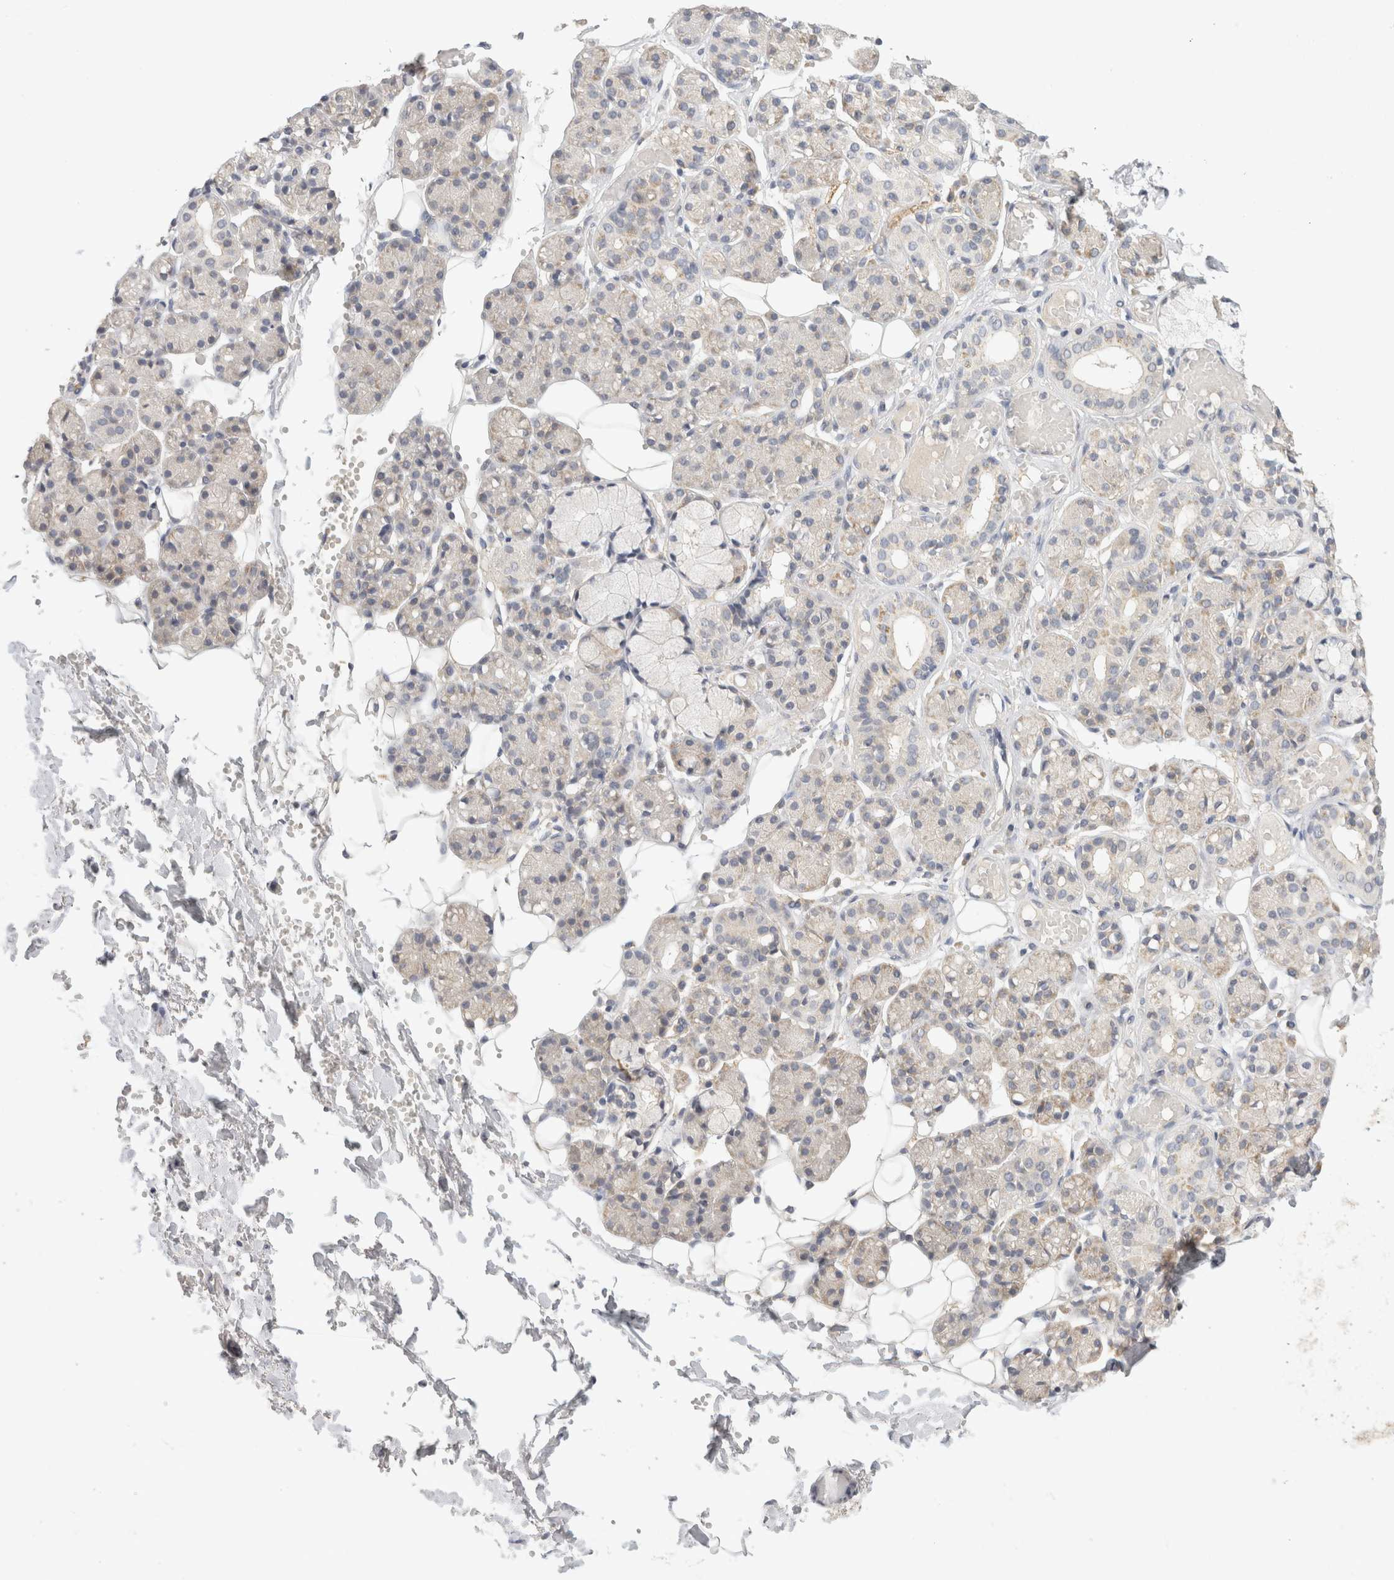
{"staining": {"intensity": "negative", "quantity": "none", "location": "none"}, "tissue": "salivary gland", "cell_type": "Glandular cells", "image_type": "normal", "snomed": [{"axis": "morphology", "description": "Normal tissue, NOS"}, {"axis": "topography", "description": "Salivary gland"}], "caption": "Glandular cells show no significant staining in unremarkable salivary gland. The staining was performed using DAB to visualize the protein expression in brown, while the nuclei were stained in blue with hematoxylin (Magnification: 20x).", "gene": "CHRM4", "patient": {"sex": "male", "age": 63}}